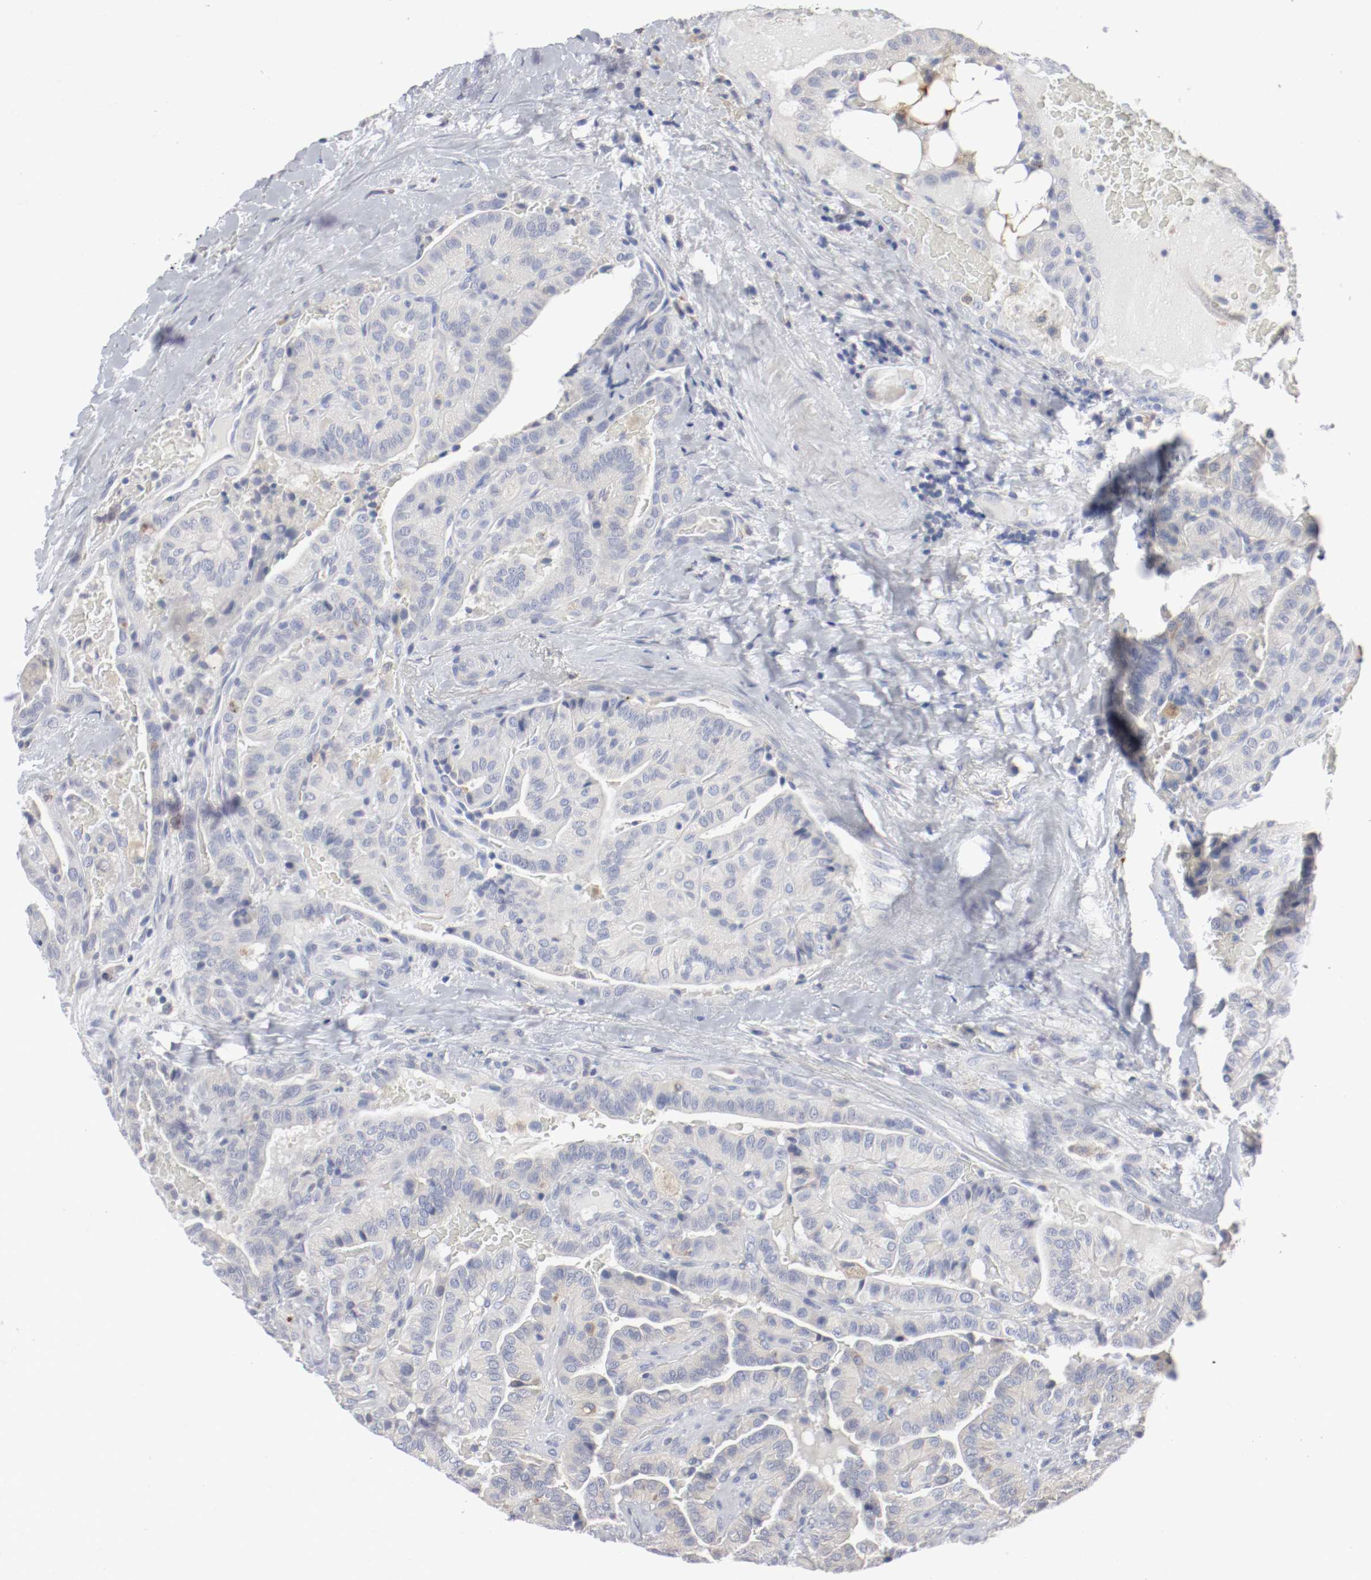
{"staining": {"intensity": "negative", "quantity": "none", "location": "none"}, "tissue": "thyroid cancer", "cell_type": "Tumor cells", "image_type": "cancer", "snomed": [{"axis": "morphology", "description": "Papillary adenocarcinoma, NOS"}, {"axis": "topography", "description": "Thyroid gland"}], "caption": "Tumor cells are negative for protein expression in human thyroid cancer.", "gene": "FGFBP1", "patient": {"sex": "male", "age": 77}}